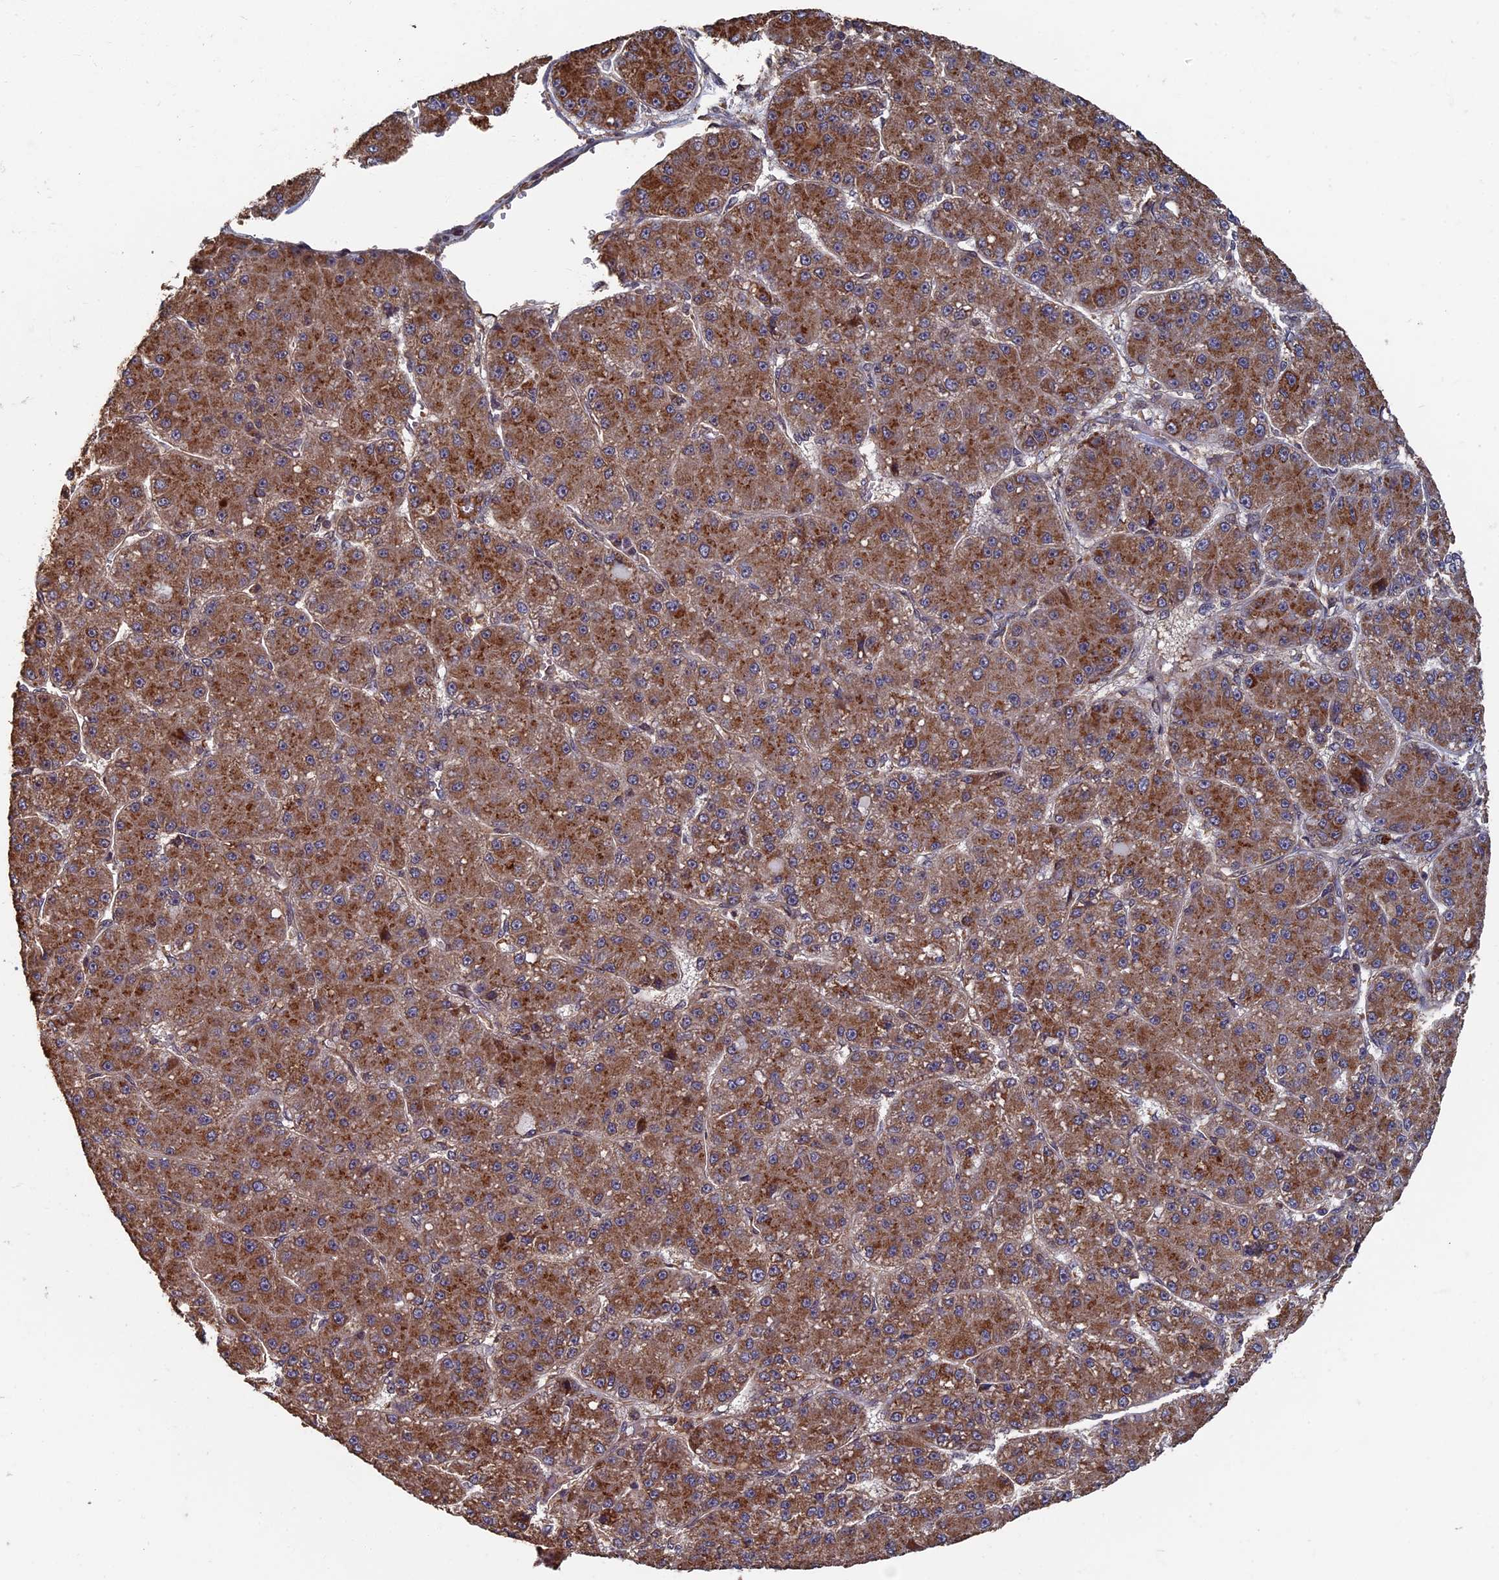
{"staining": {"intensity": "moderate", "quantity": ">75%", "location": "cytoplasmic/membranous"}, "tissue": "liver cancer", "cell_type": "Tumor cells", "image_type": "cancer", "snomed": [{"axis": "morphology", "description": "Carcinoma, Hepatocellular, NOS"}, {"axis": "topography", "description": "Liver"}], "caption": "Human liver cancer stained for a protein (brown) displays moderate cytoplasmic/membranous positive positivity in about >75% of tumor cells.", "gene": "RASGRF1", "patient": {"sex": "male", "age": 67}}